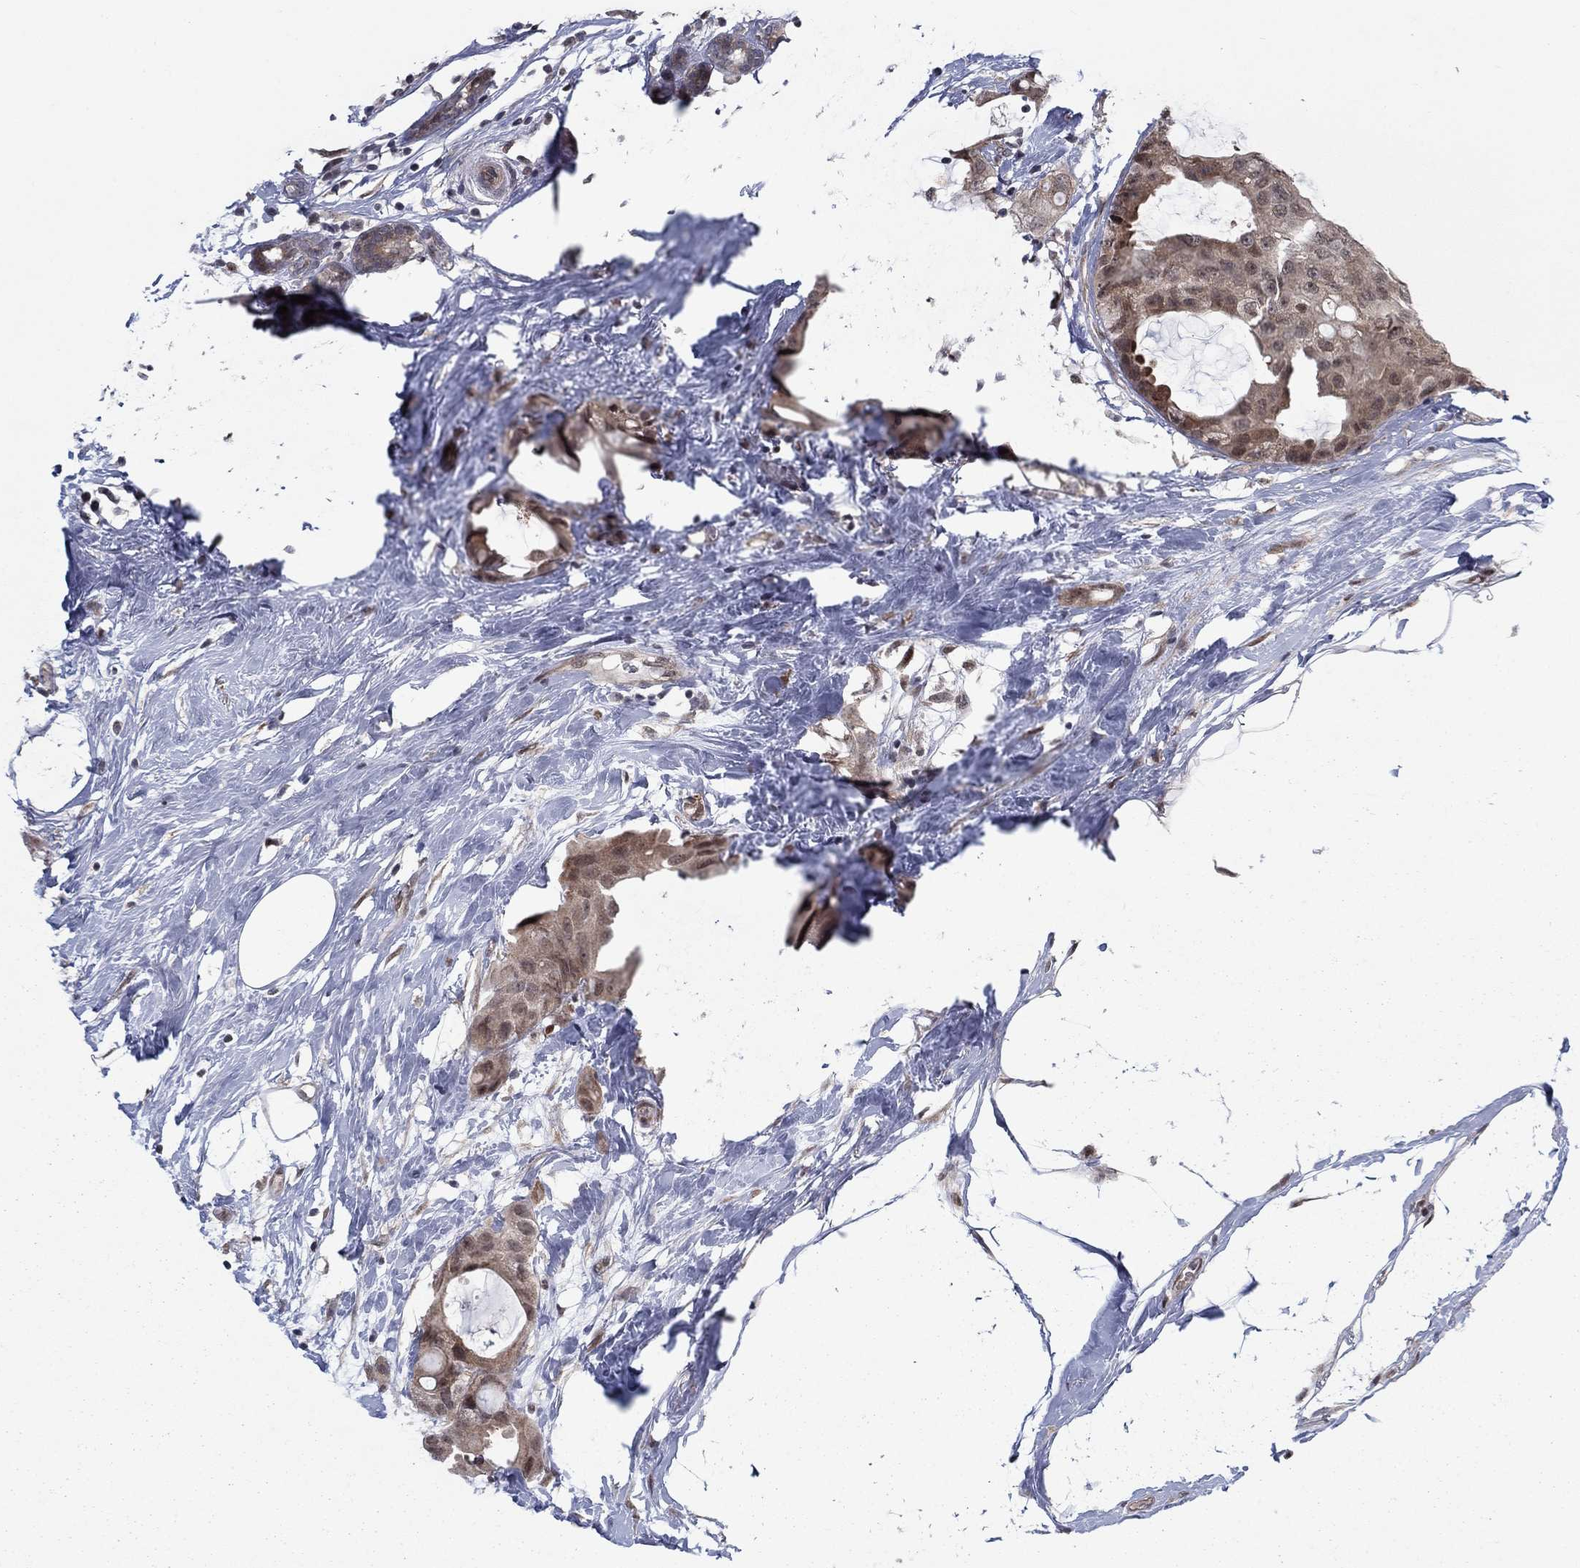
{"staining": {"intensity": "weak", "quantity": ">75%", "location": "cytoplasmic/membranous"}, "tissue": "breast cancer", "cell_type": "Tumor cells", "image_type": "cancer", "snomed": [{"axis": "morphology", "description": "Duct carcinoma"}, {"axis": "topography", "description": "Breast"}], "caption": "Breast cancer (infiltrating ductal carcinoma) stained for a protein reveals weak cytoplasmic/membranous positivity in tumor cells. The protein of interest is shown in brown color, while the nuclei are stained blue.", "gene": "PSMC1", "patient": {"sex": "female", "age": 45}}